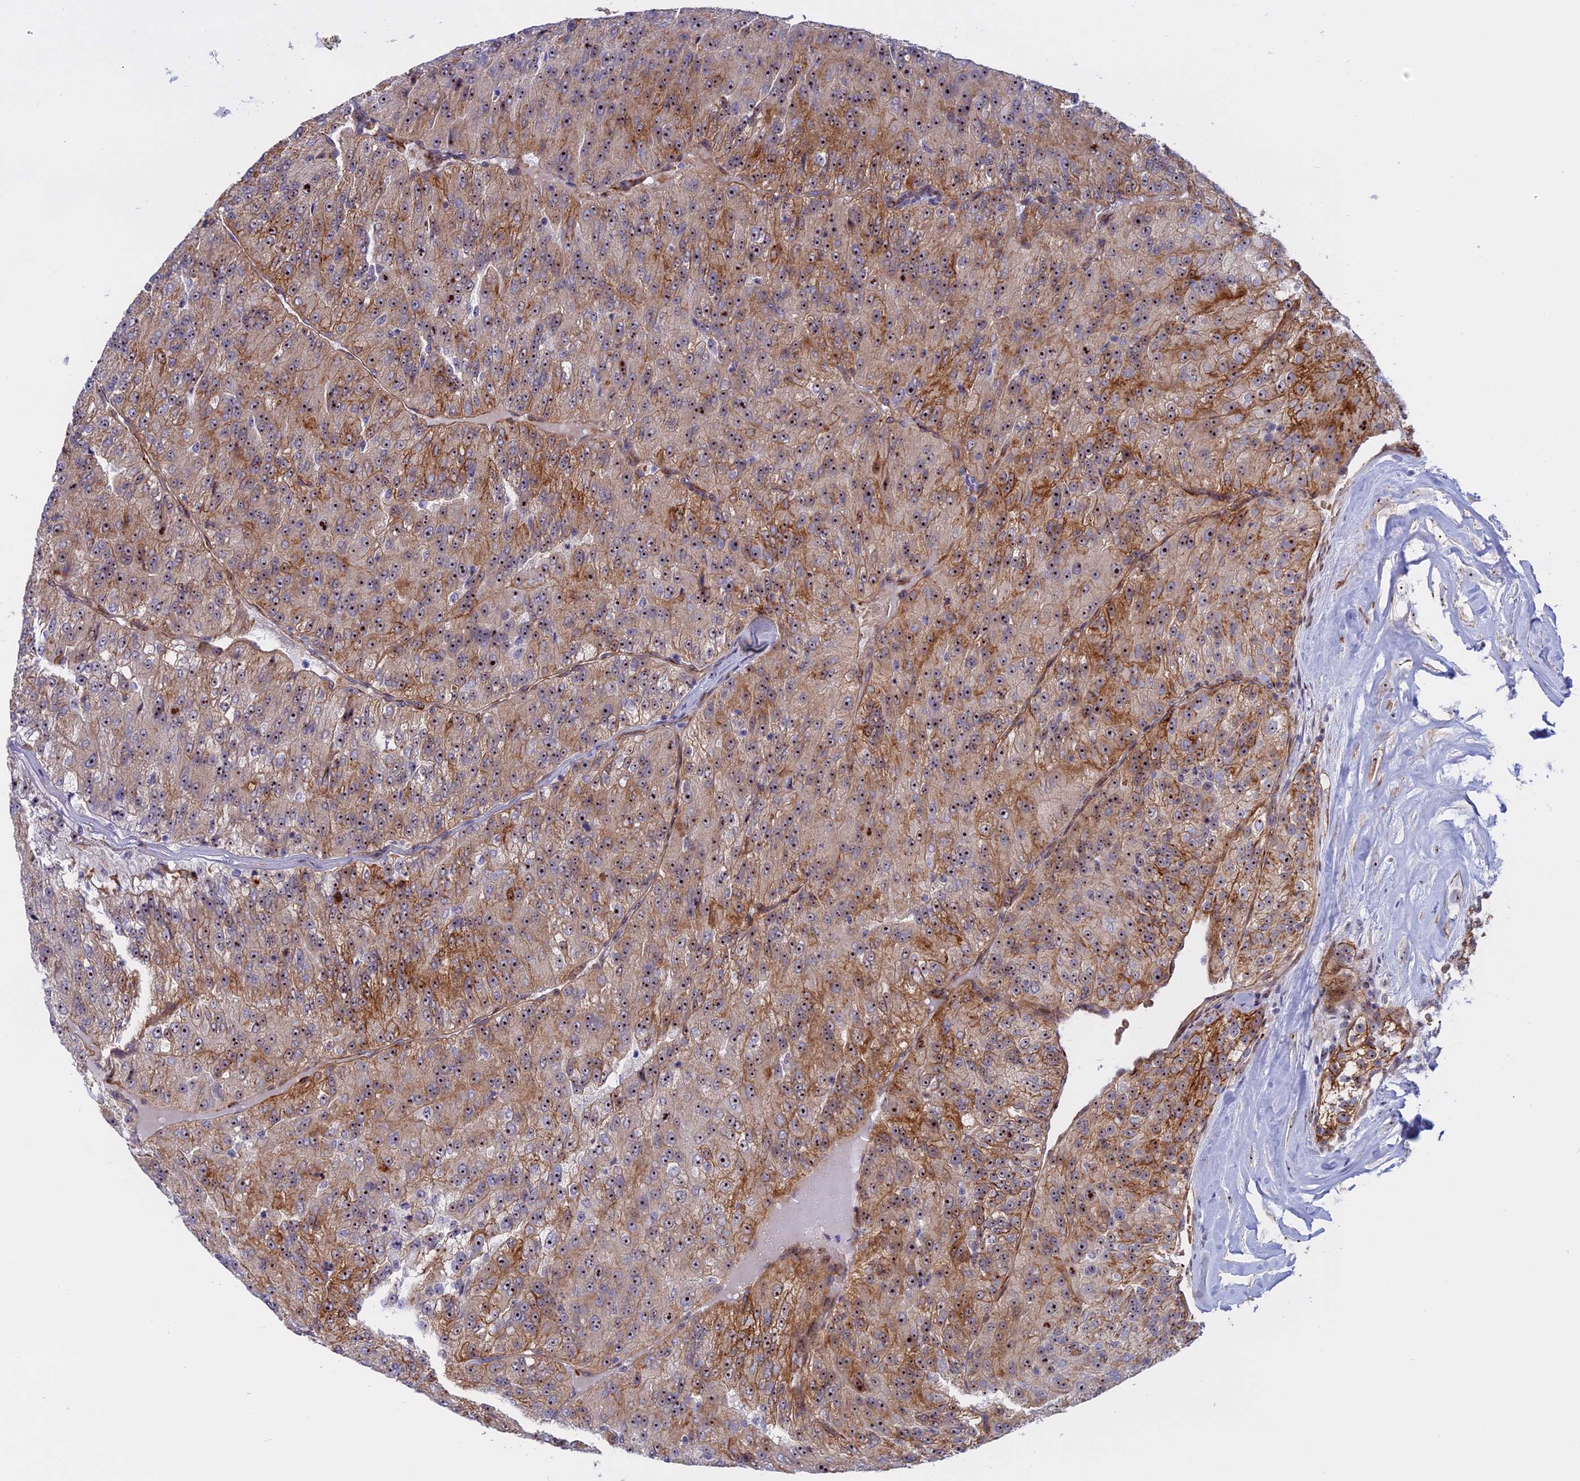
{"staining": {"intensity": "moderate", "quantity": ">75%", "location": "cytoplasmic/membranous,nuclear"}, "tissue": "renal cancer", "cell_type": "Tumor cells", "image_type": "cancer", "snomed": [{"axis": "morphology", "description": "Adenocarcinoma, NOS"}, {"axis": "topography", "description": "Kidney"}], "caption": "Protein staining of renal cancer (adenocarcinoma) tissue displays moderate cytoplasmic/membranous and nuclear staining in about >75% of tumor cells.", "gene": "DBNDD1", "patient": {"sex": "female", "age": 63}}